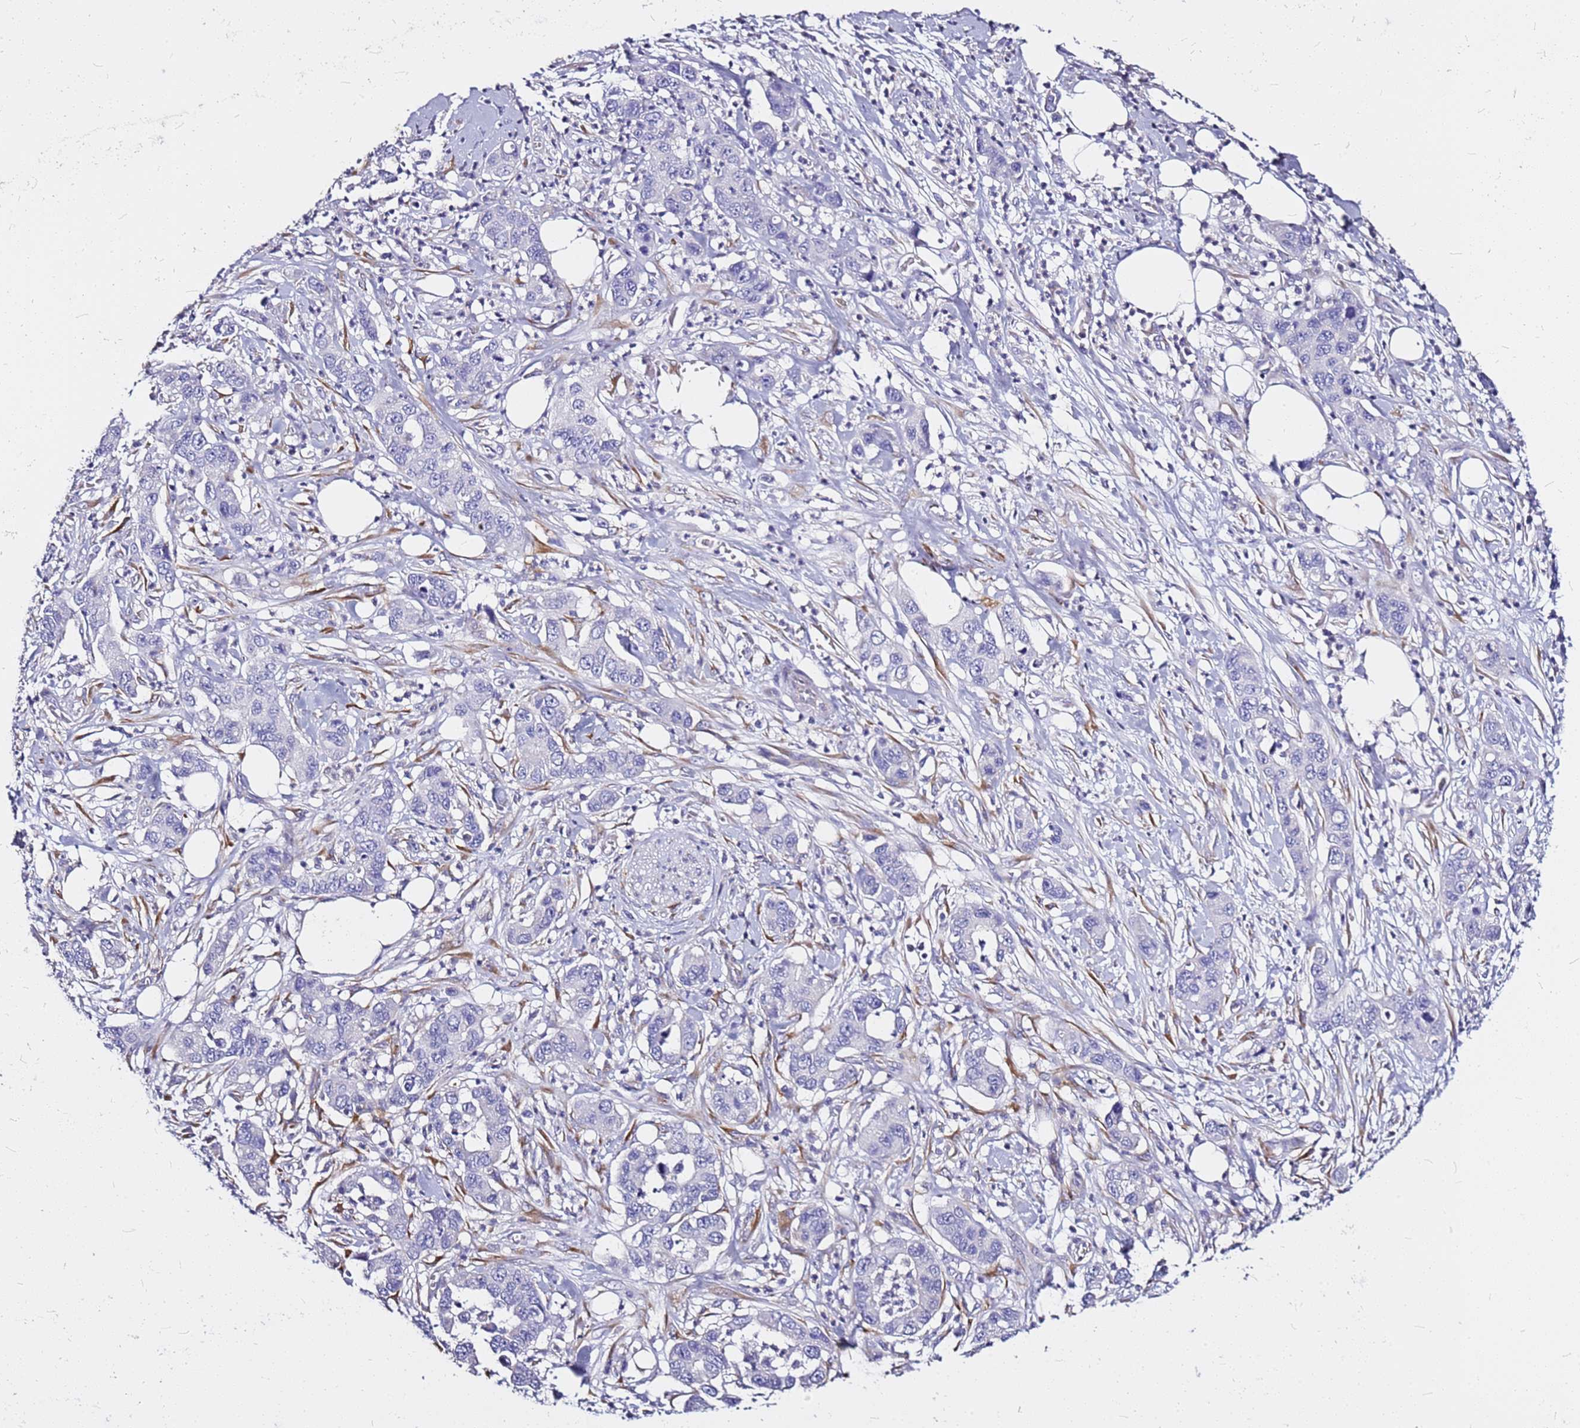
{"staining": {"intensity": "negative", "quantity": "none", "location": "none"}, "tissue": "pancreatic cancer", "cell_type": "Tumor cells", "image_type": "cancer", "snomed": [{"axis": "morphology", "description": "Adenocarcinoma, NOS"}, {"axis": "topography", "description": "Pancreas"}], "caption": "Tumor cells show no significant protein positivity in pancreatic cancer (adenocarcinoma).", "gene": "CASD1", "patient": {"sex": "male", "age": 73}}